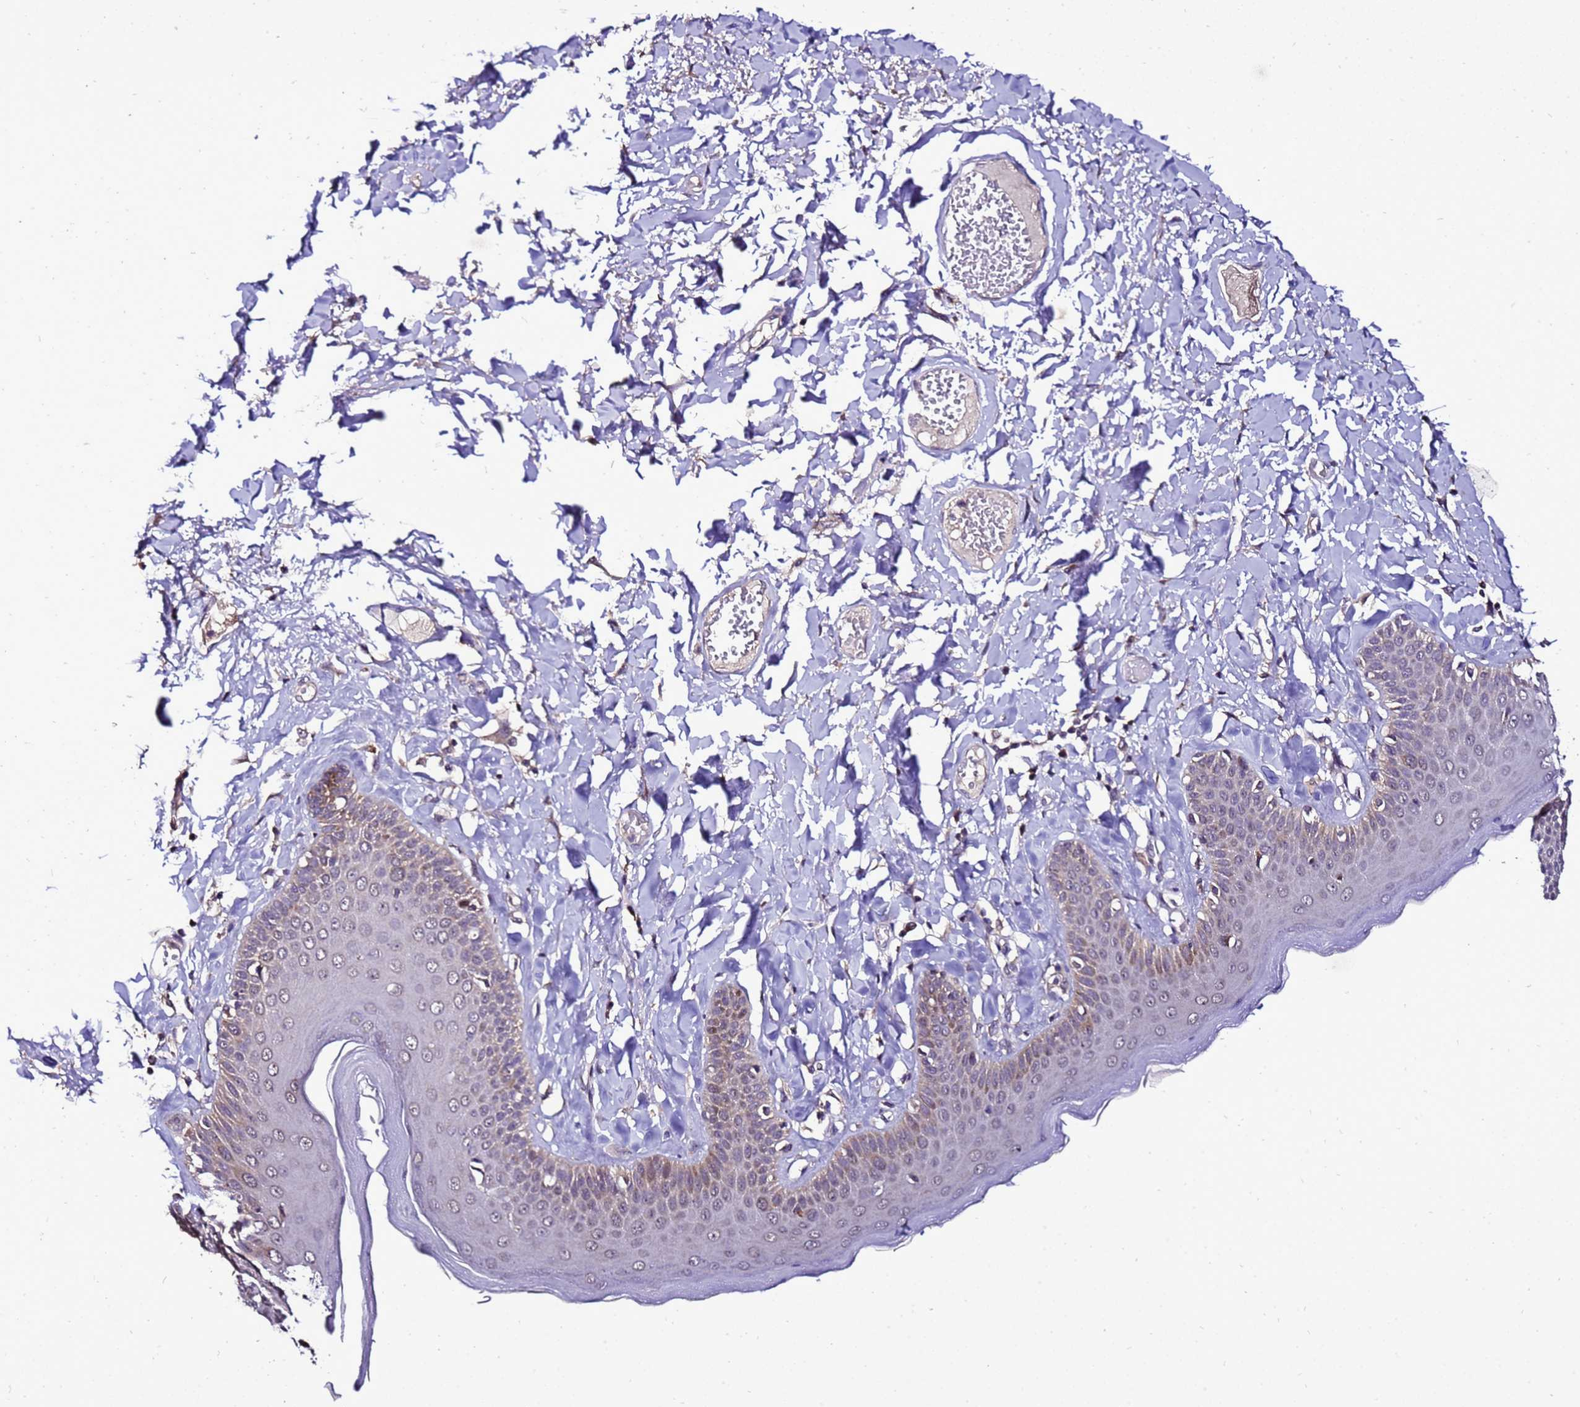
{"staining": {"intensity": "moderate", "quantity": "<25%", "location": "cytoplasmic/membranous"}, "tissue": "skin", "cell_type": "Epidermal cells", "image_type": "normal", "snomed": [{"axis": "morphology", "description": "Normal tissue, NOS"}, {"axis": "topography", "description": "Anal"}], "caption": "Protein analysis of normal skin displays moderate cytoplasmic/membranous expression in approximately <25% of epidermal cells.", "gene": "ZNF329", "patient": {"sex": "male", "age": 69}}